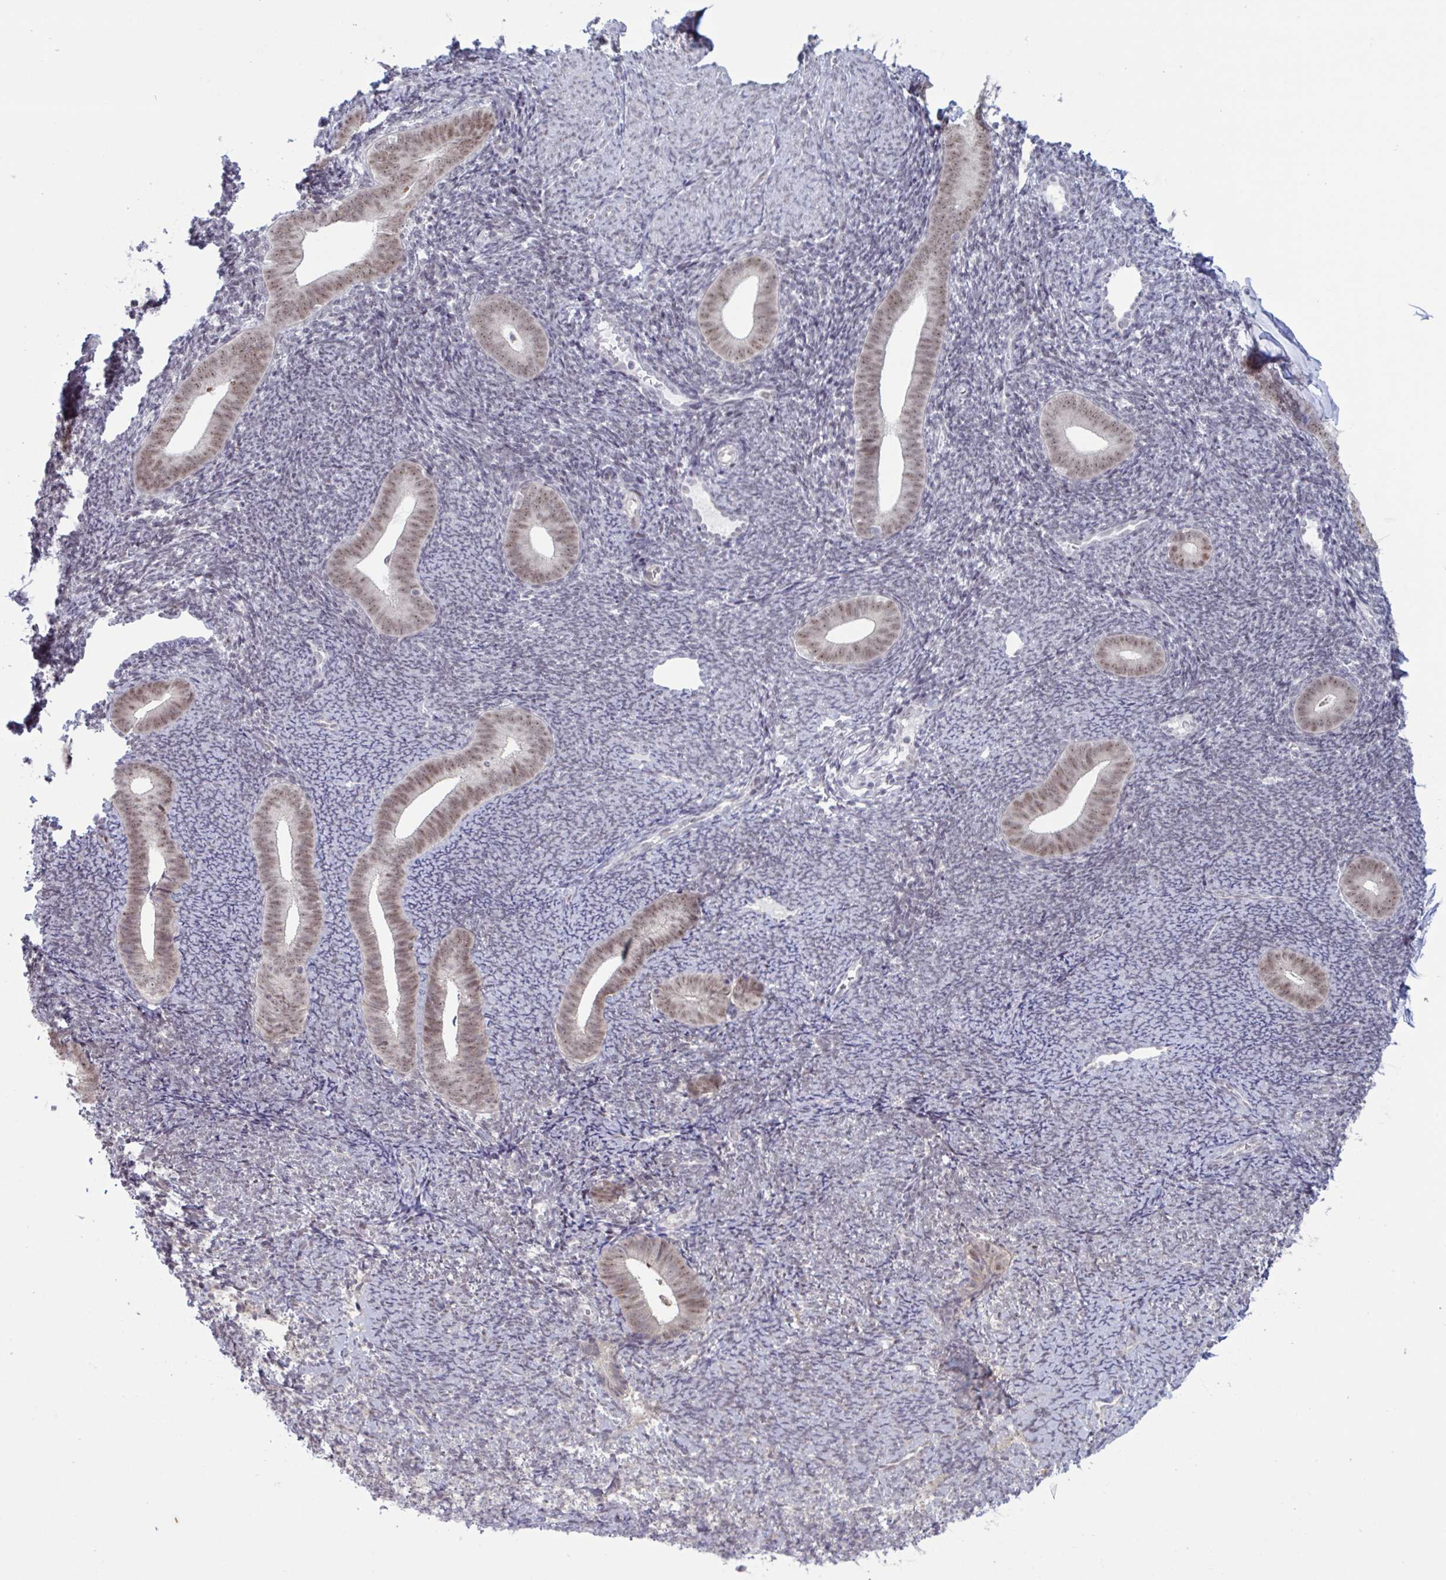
{"staining": {"intensity": "negative", "quantity": "none", "location": "none"}, "tissue": "endometrium", "cell_type": "Cells in endometrial stroma", "image_type": "normal", "snomed": [{"axis": "morphology", "description": "Normal tissue, NOS"}, {"axis": "topography", "description": "Endometrium"}], "caption": "A photomicrograph of endometrium stained for a protein shows no brown staining in cells in endometrial stroma. (Brightfield microscopy of DAB (3,3'-diaminobenzidine) immunohistochemistry at high magnification).", "gene": "PRMT6", "patient": {"sex": "female", "age": 39}}